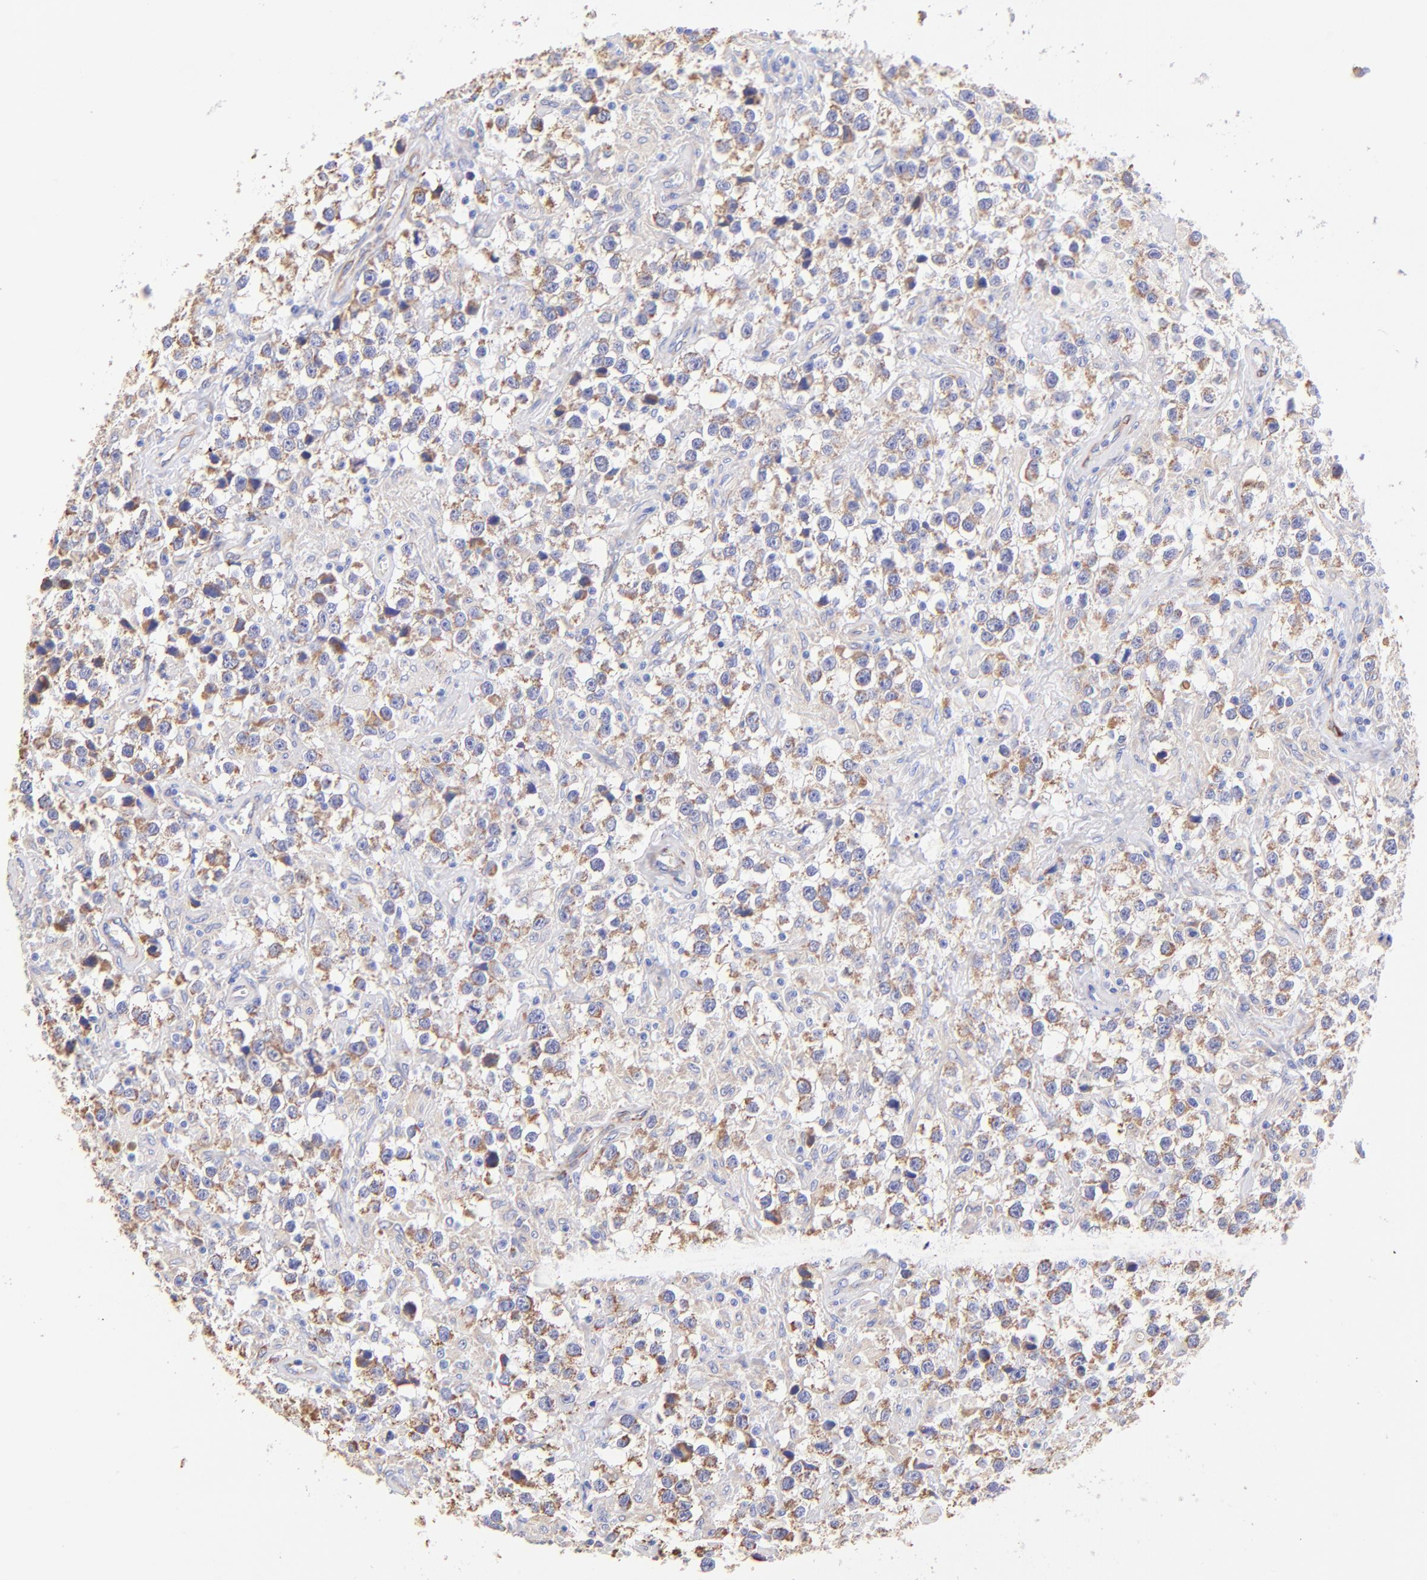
{"staining": {"intensity": "moderate", "quantity": "25%-75%", "location": "cytoplasmic/membranous"}, "tissue": "testis cancer", "cell_type": "Tumor cells", "image_type": "cancer", "snomed": [{"axis": "morphology", "description": "Seminoma, NOS"}, {"axis": "topography", "description": "Testis"}], "caption": "Approximately 25%-75% of tumor cells in testis cancer display moderate cytoplasmic/membranous protein staining as visualized by brown immunohistochemical staining.", "gene": "SPARC", "patient": {"sex": "male", "age": 43}}